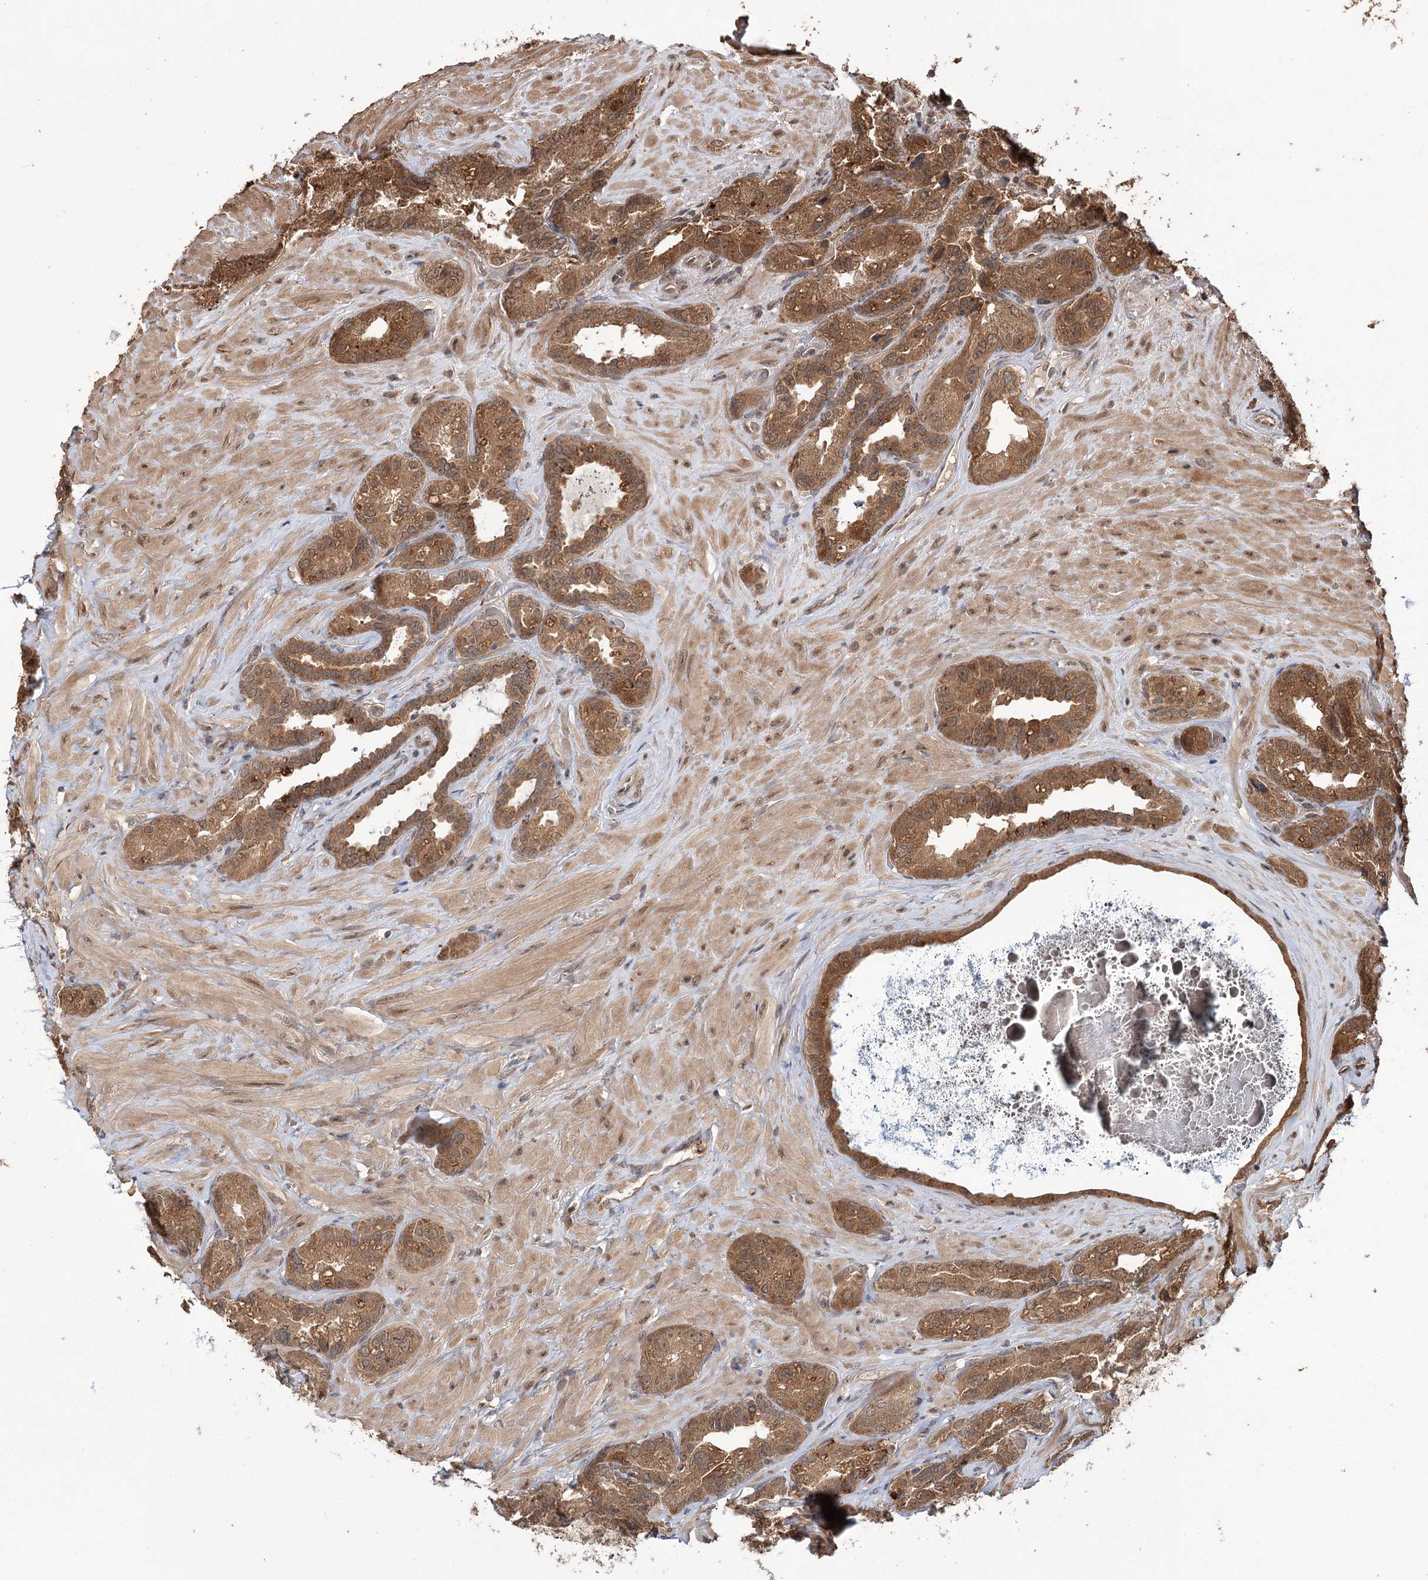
{"staining": {"intensity": "moderate", "quantity": ">75%", "location": "cytoplasmic/membranous"}, "tissue": "seminal vesicle", "cell_type": "Glandular cells", "image_type": "normal", "snomed": [{"axis": "morphology", "description": "Normal tissue, NOS"}, {"axis": "topography", "description": "Seminal veicle"}, {"axis": "topography", "description": "Peripheral nerve tissue"}], "caption": "IHC photomicrograph of benign human seminal vesicle stained for a protein (brown), which displays medium levels of moderate cytoplasmic/membranous expression in about >75% of glandular cells.", "gene": "N6AMT1", "patient": {"sex": "male", "age": 67}}